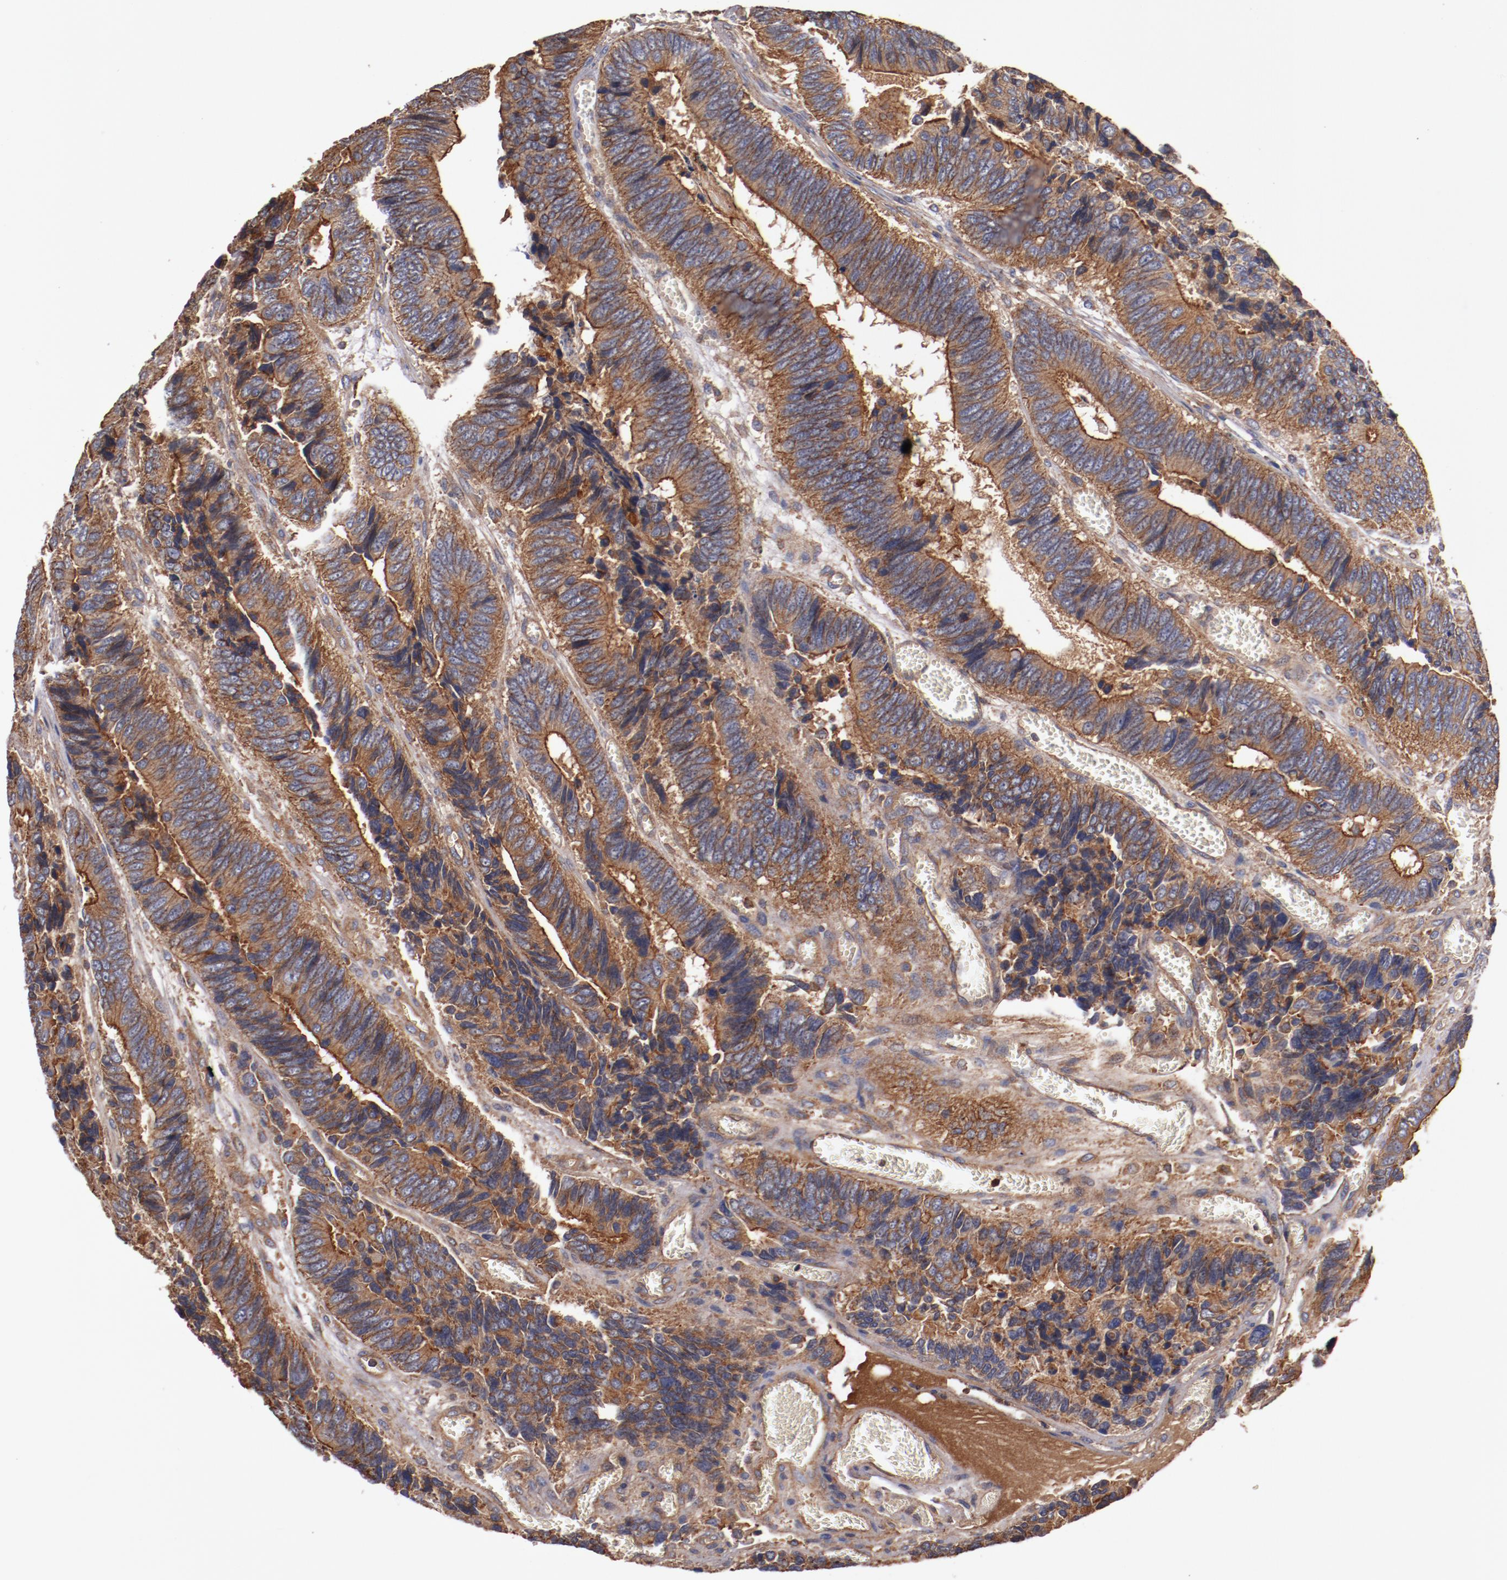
{"staining": {"intensity": "strong", "quantity": ">75%", "location": "cytoplasmic/membranous"}, "tissue": "colorectal cancer", "cell_type": "Tumor cells", "image_type": "cancer", "snomed": [{"axis": "morphology", "description": "Adenocarcinoma, NOS"}, {"axis": "topography", "description": "Colon"}], "caption": "Protein expression analysis of adenocarcinoma (colorectal) shows strong cytoplasmic/membranous positivity in approximately >75% of tumor cells.", "gene": "TMOD3", "patient": {"sex": "male", "age": 72}}